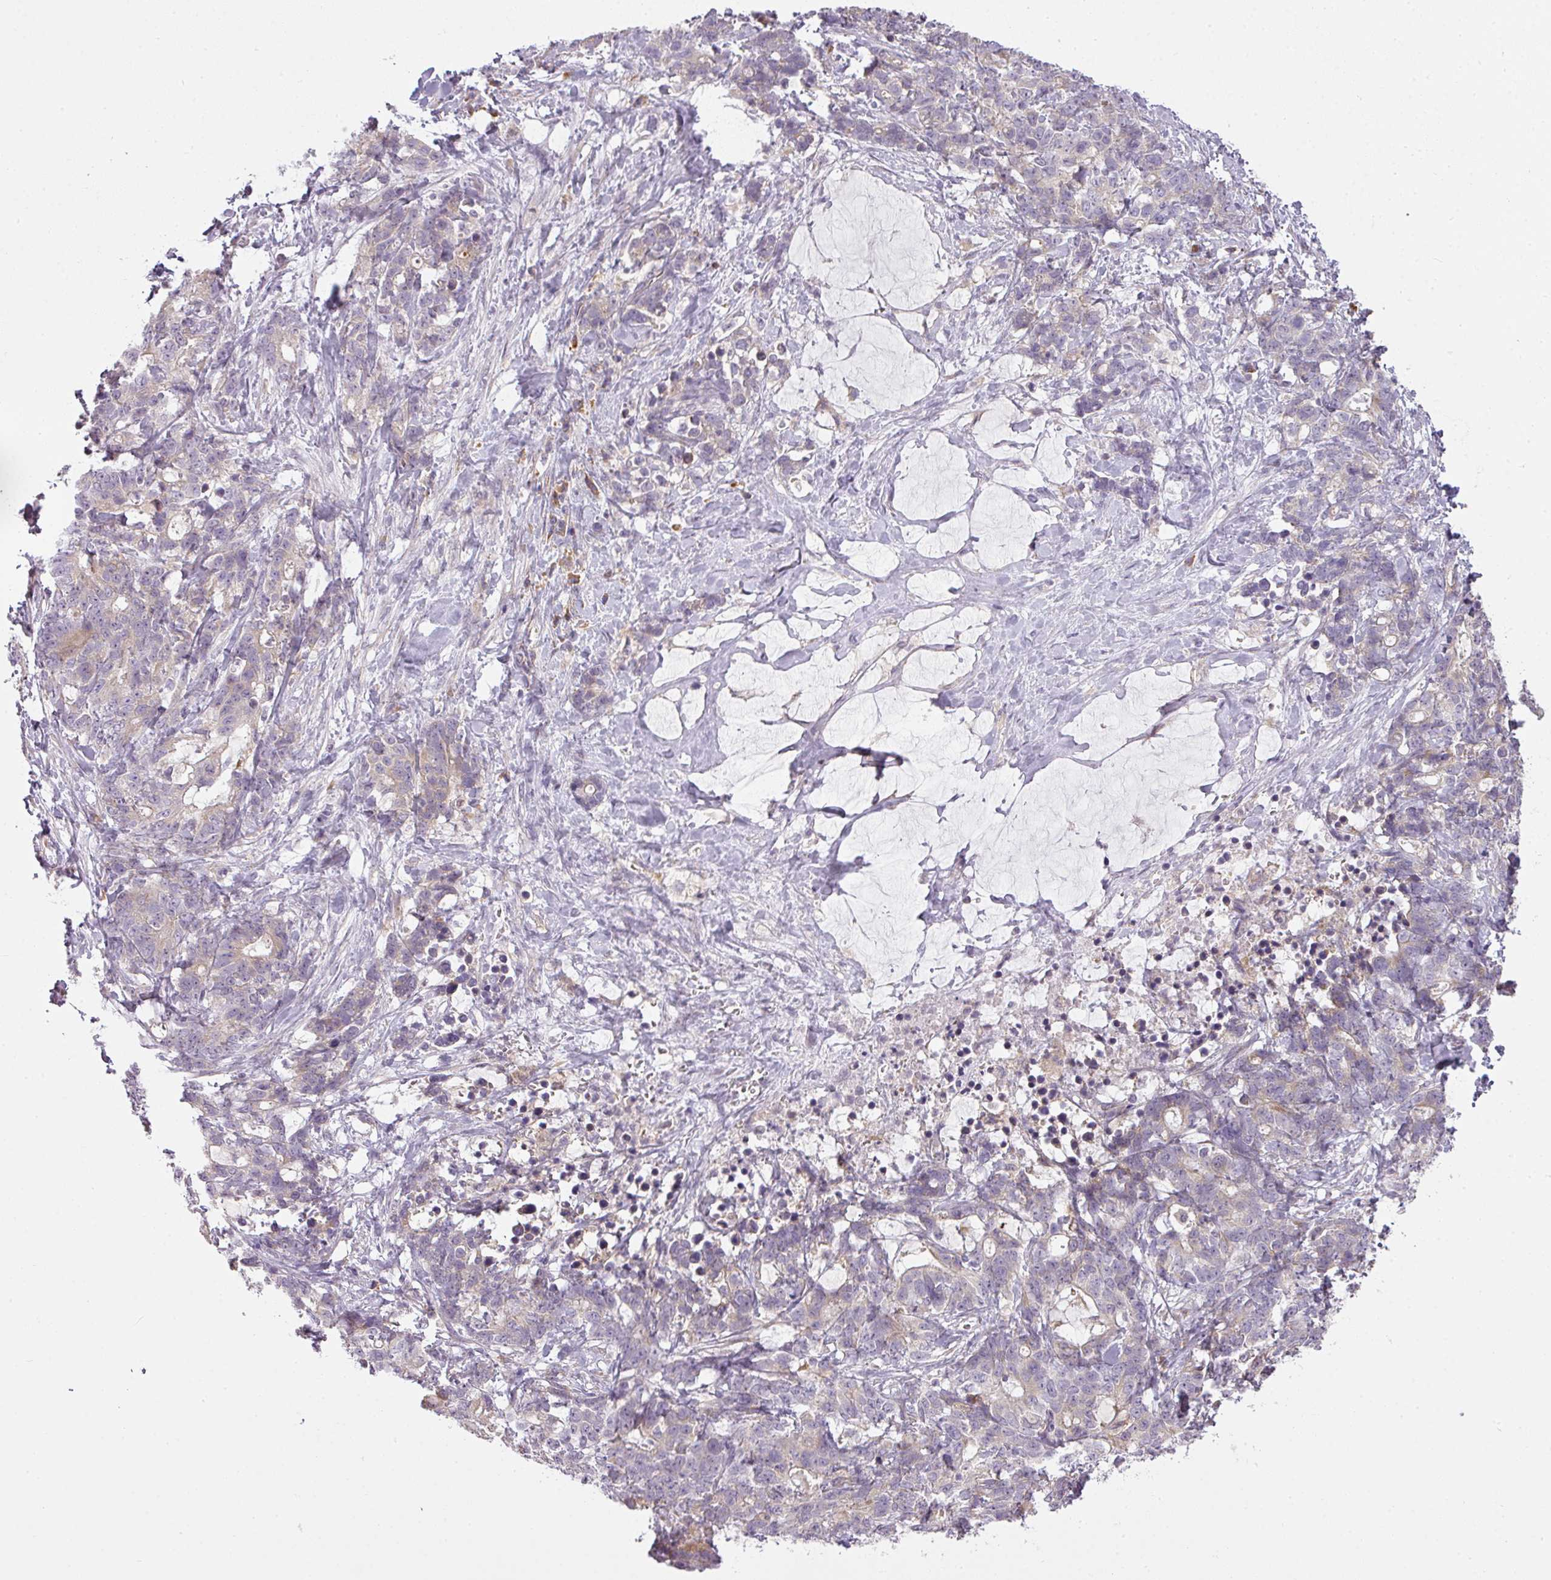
{"staining": {"intensity": "negative", "quantity": "none", "location": "none"}, "tissue": "stomach cancer", "cell_type": "Tumor cells", "image_type": "cancer", "snomed": [{"axis": "morphology", "description": "Normal tissue, NOS"}, {"axis": "morphology", "description": "Adenocarcinoma, NOS"}, {"axis": "topography", "description": "Stomach"}], "caption": "A high-resolution histopathology image shows immunohistochemistry staining of adenocarcinoma (stomach), which demonstrates no significant staining in tumor cells.", "gene": "MED19", "patient": {"sex": "female", "age": 64}}